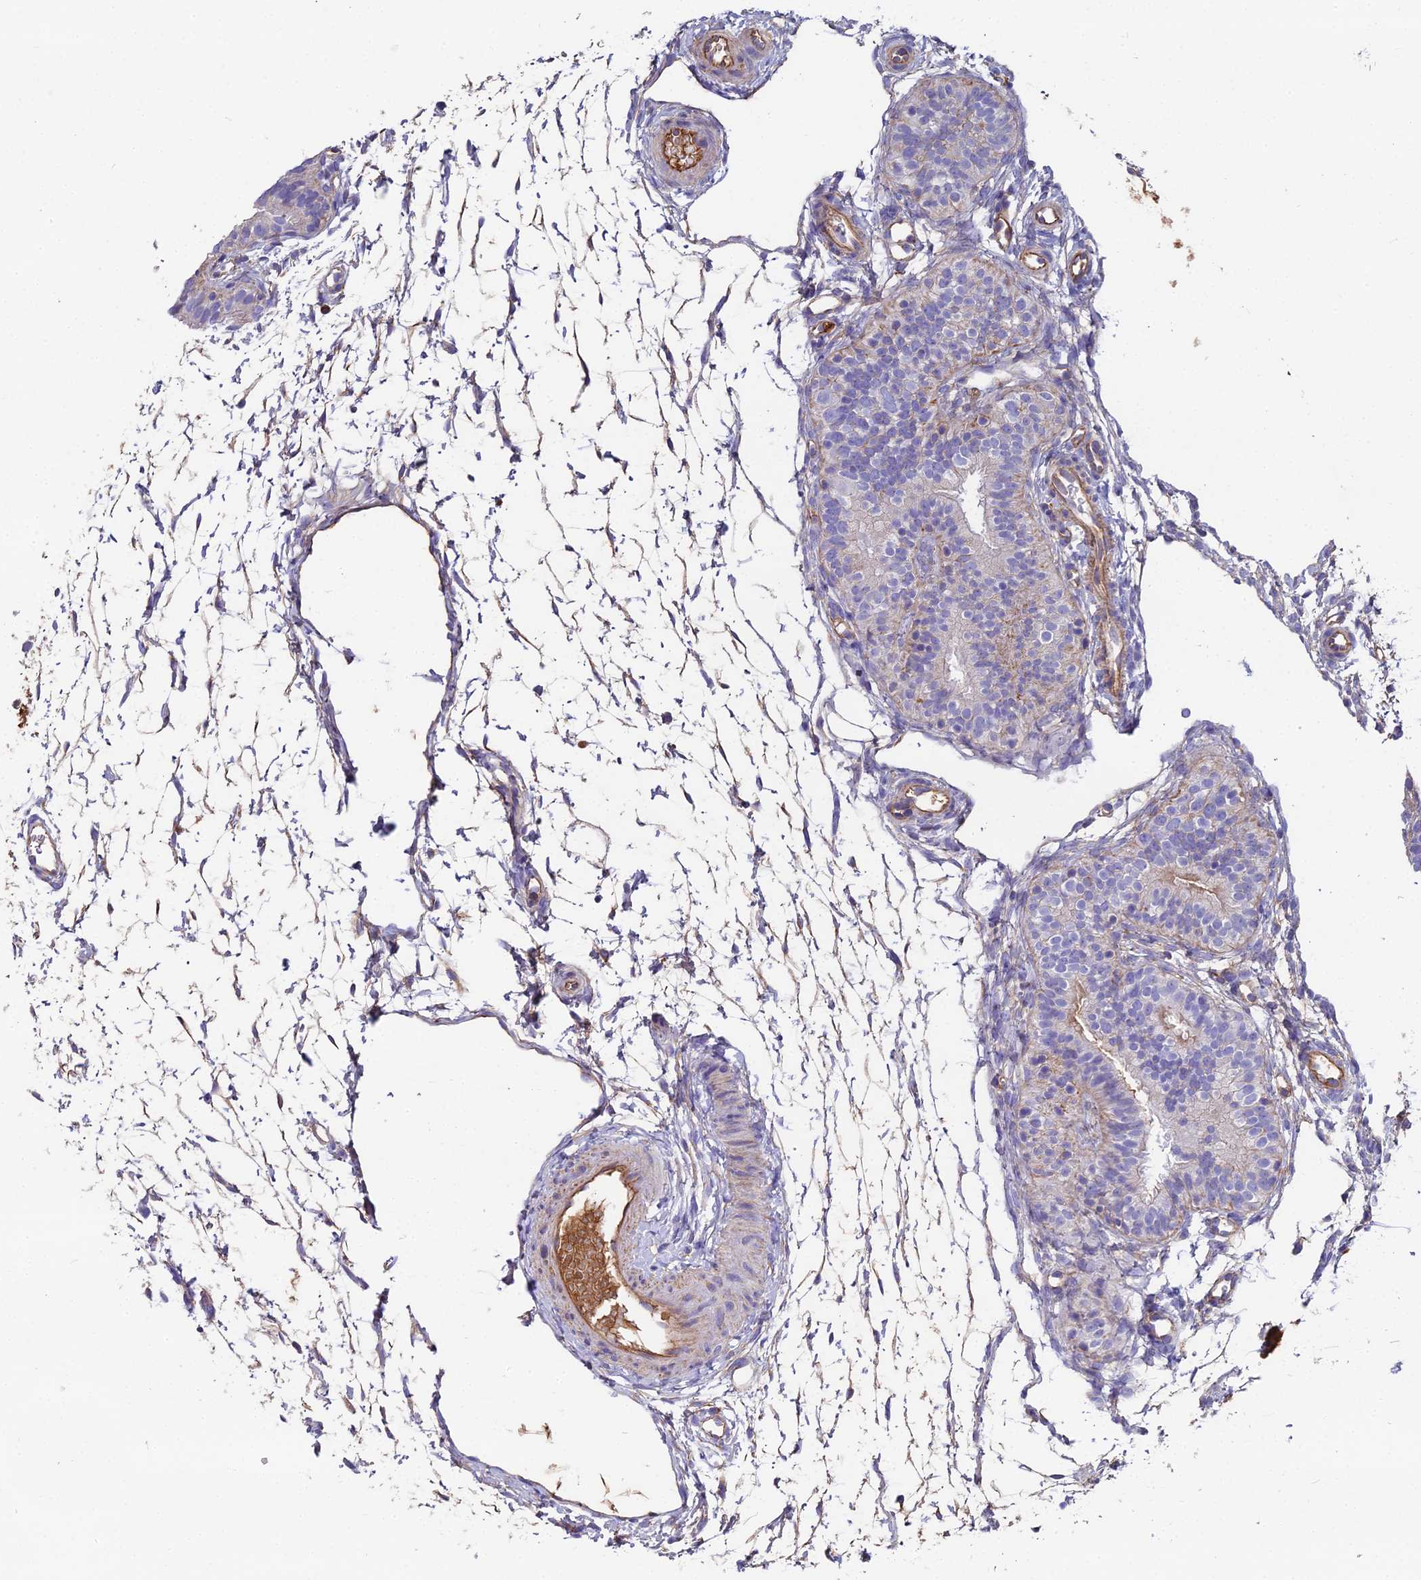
{"staining": {"intensity": "negative", "quantity": "none", "location": "none"}, "tissue": "fallopian tube", "cell_type": "Glandular cells", "image_type": "normal", "snomed": [{"axis": "morphology", "description": "Normal tissue, NOS"}, {"axis": "topography", "description": "Fallopian tube"}], "caption": "Immunohistochemistry of normal fallopian tube reveals no expression in glandular cells.", "gene": "BEX4", "patient": {"sex": "female", "age": 35}}